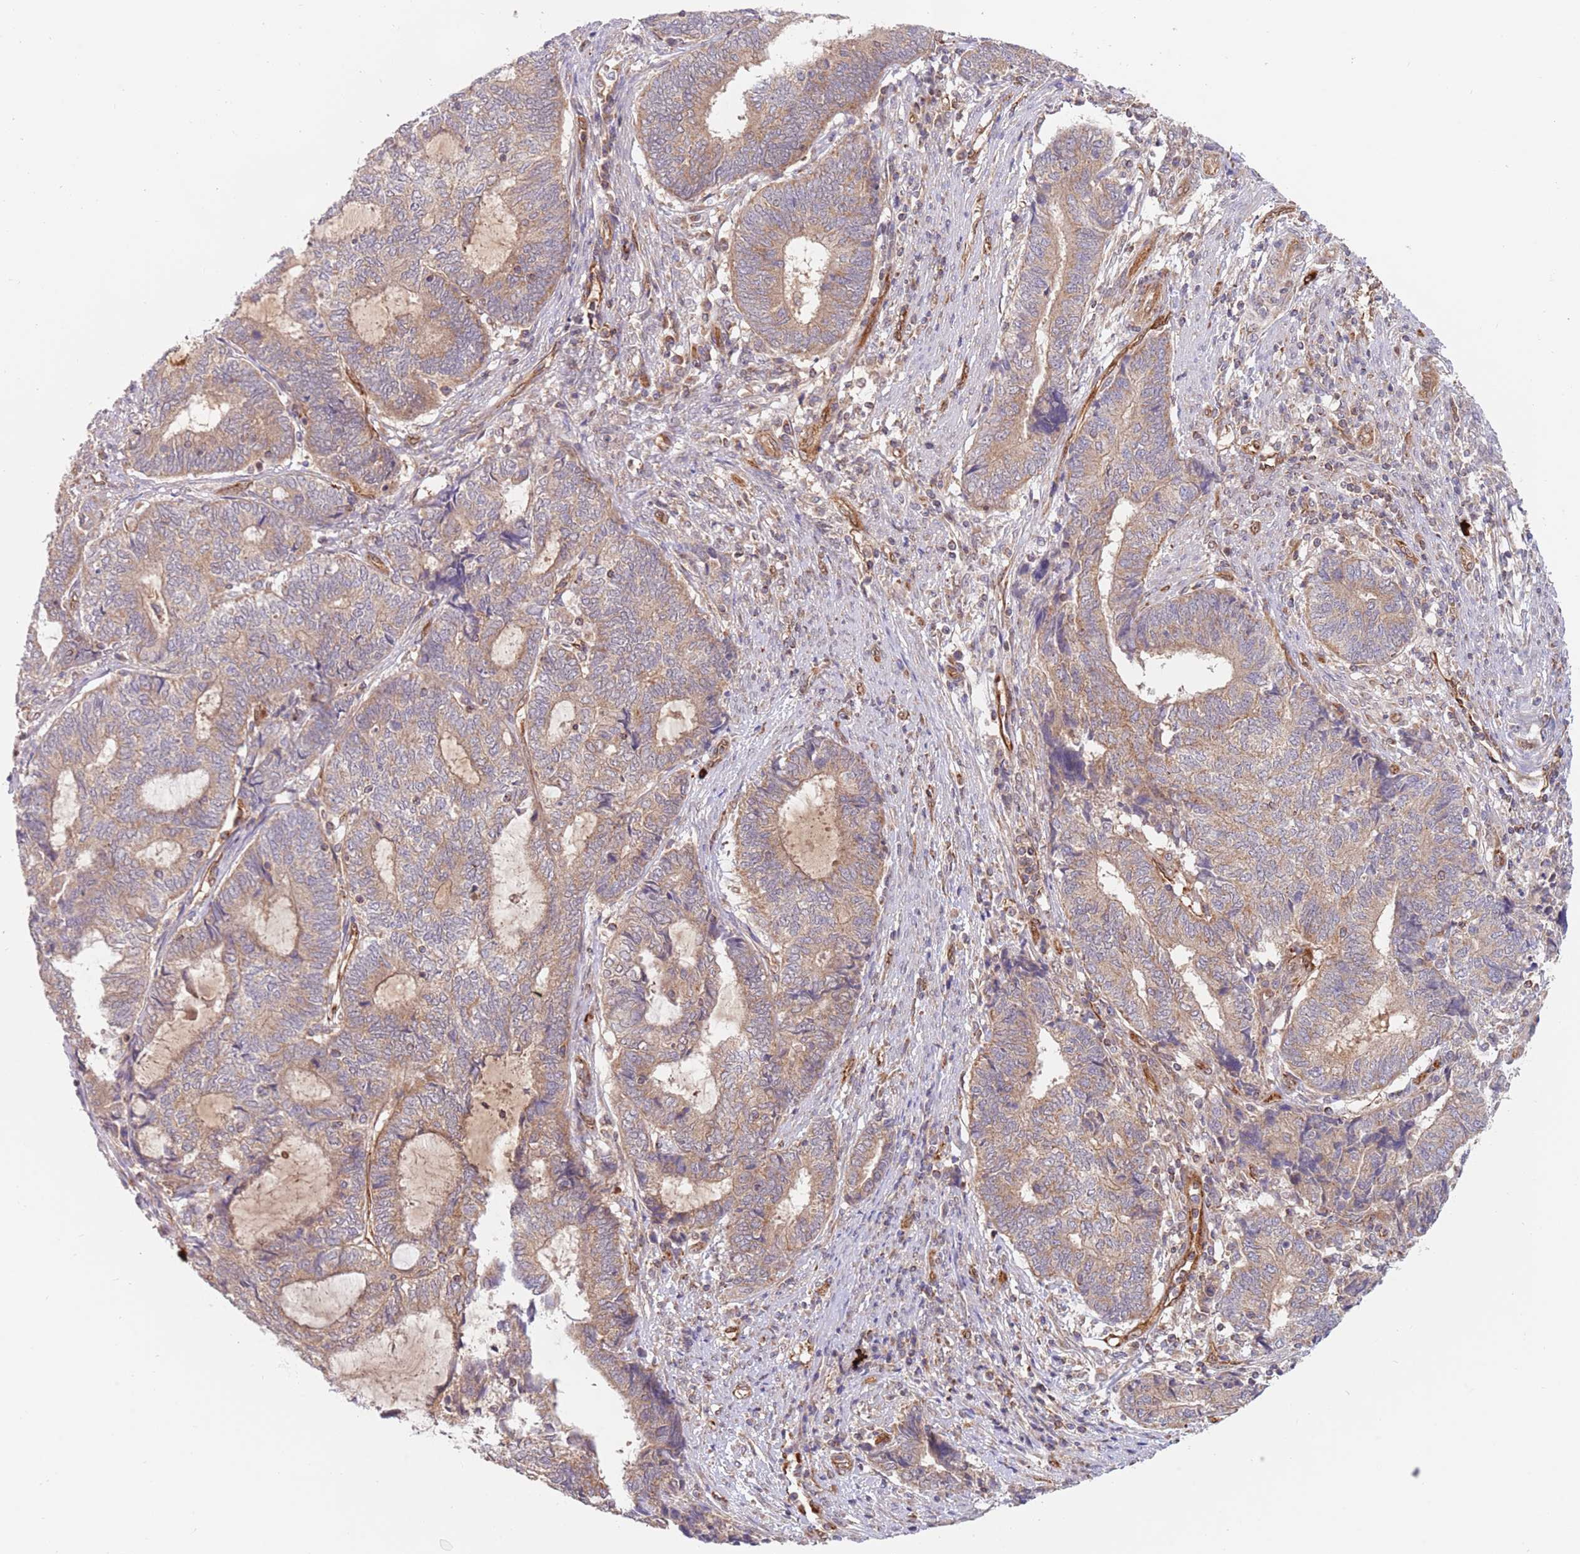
{"staining": {"intensity": "weak", "quantity": "25%-75%", "location": "cytoplasmic/membranous"}, "tissue": "endometrial cancer", "cell_type": "Tumor cells", "image_type": "cancer", "snomed": [{"axis": "morphology", "description": "Adenocarcinoma, NOS"}, {"axis": "topography", "description": "Uterus"}, {"axis": "topography", "description": "Endometrium"}], "caption": "Immunohistochemical staining of human endometrial cancer (adenocarcinoma) displays weak cytoplasmic/membranous protein positivity in approximately 25%-75% of tumor cells.", "gene": "GUK1", "patient": {"sex": "female", "age": 70}}